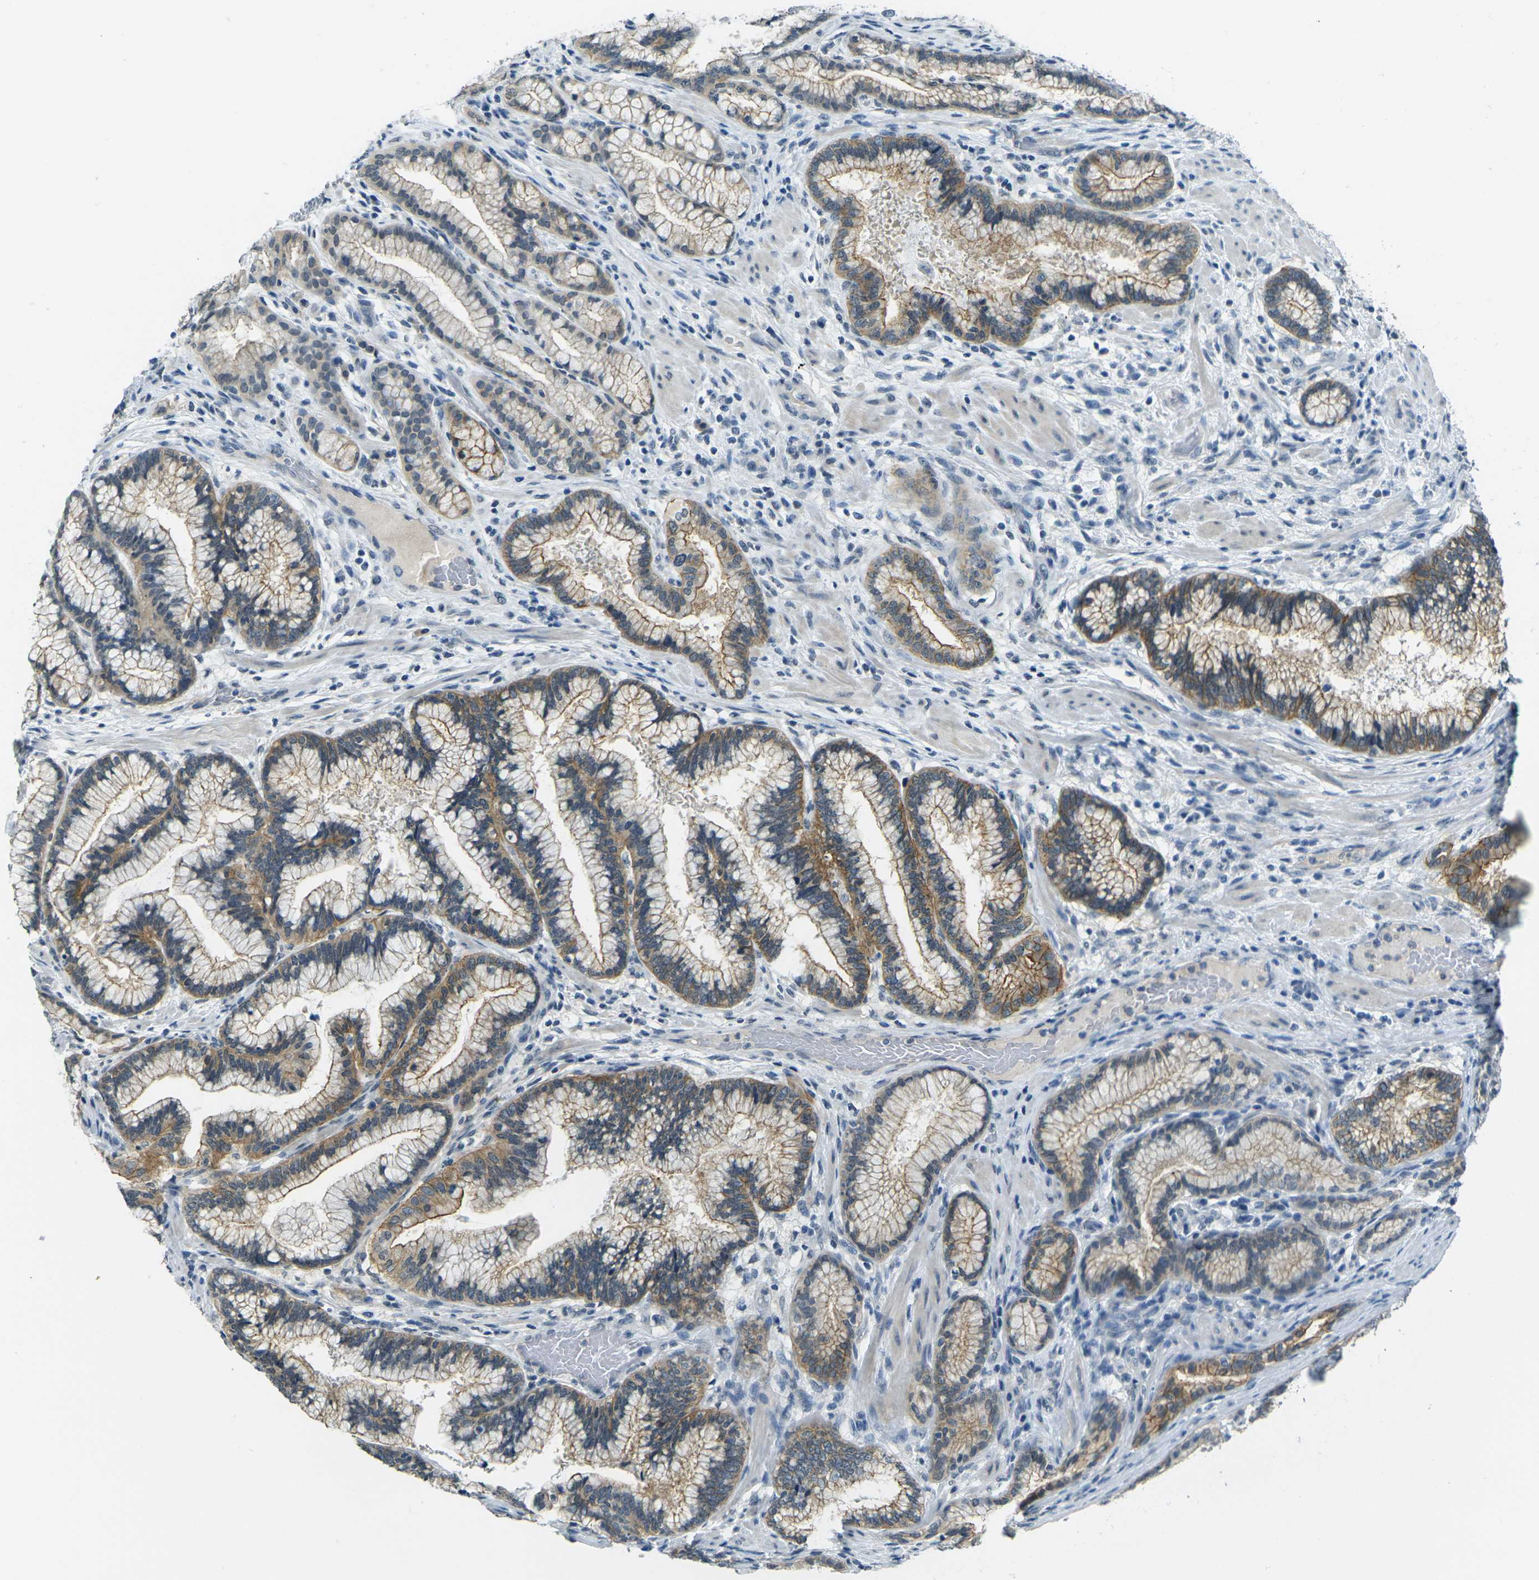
{"staining": {"intensity": "moderate", "quantity": ">75%", "location": "cytoplasmic/membranous"}, "tissue": "pancreatic cancer", "cell_type": "Tumor cells", "image_type": "cancer", "snomed": [{"axis": "morphology", "description": "Adenocarcinoma, NOS"}, {"axis": "topography", "description": "Pancreas"}], "caption": "Immunohistochemical staining of adenocarcinoma (pancreatic) shows medium levels of moderate cytoplasmic/membranous staining in about >75% of tumor cells.", "gene": "SPTBN2", "patient": {"sex": "female", "age": 64}}